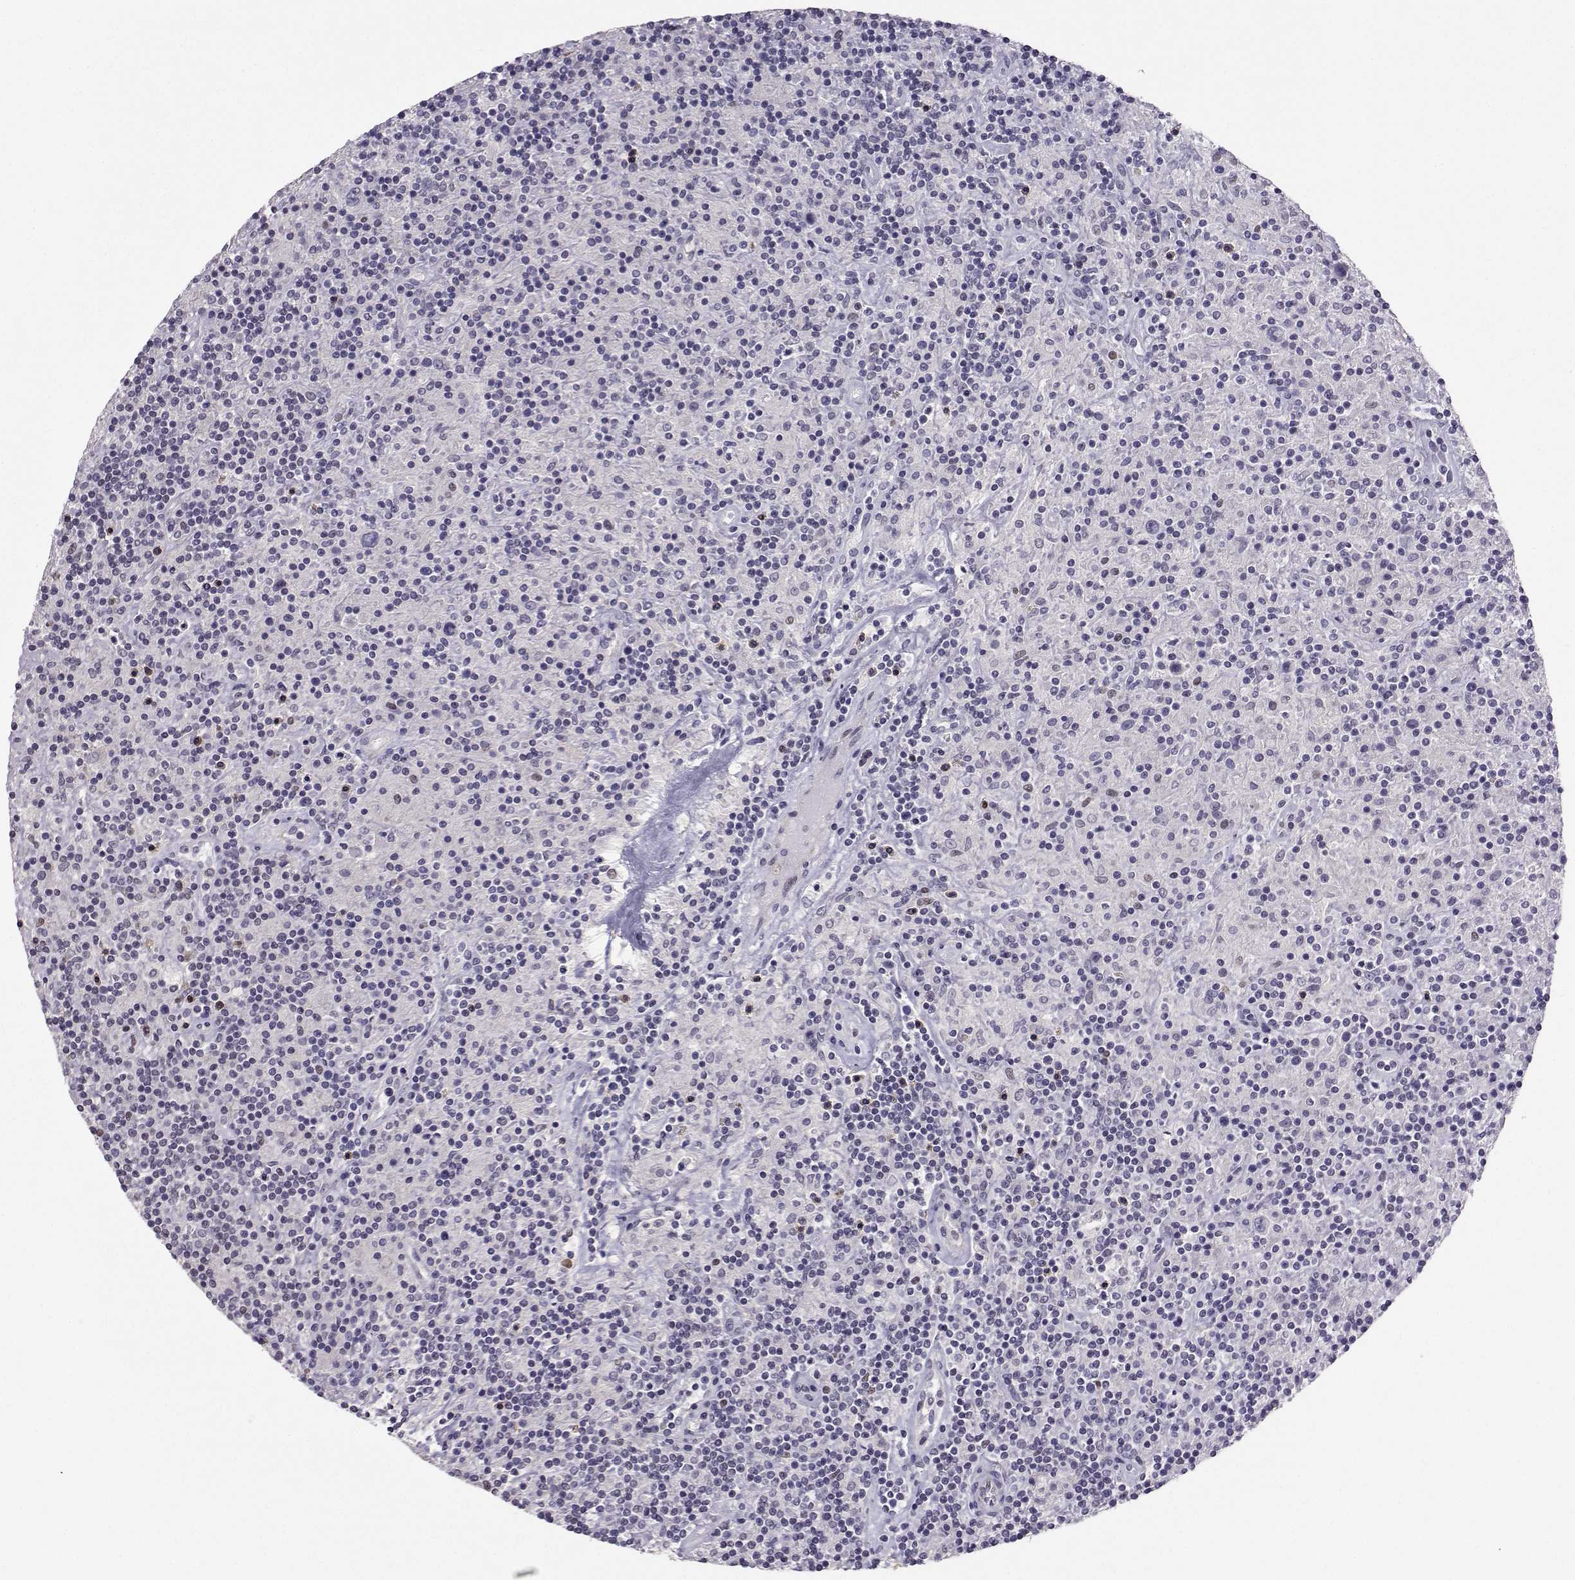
{"staining": {"intensity": "negative", "quantity": "none", "location": "none"}, "tissue": "lymphoma", "cell_type": "Tumor cells", "image_type": "cancer", "snomed": [{"axis": "morphology", "description": "Hodgkin's disease, NOS"}, {"axis": "topography", "description": "Lymph node"}], "caption": "Hodgkin's disease stained for a protein using immunohistochemistry demonstrates no positivity tumor cells.", "gene": "TEDC2", "patient": {"sex": "male", "age": 70}}